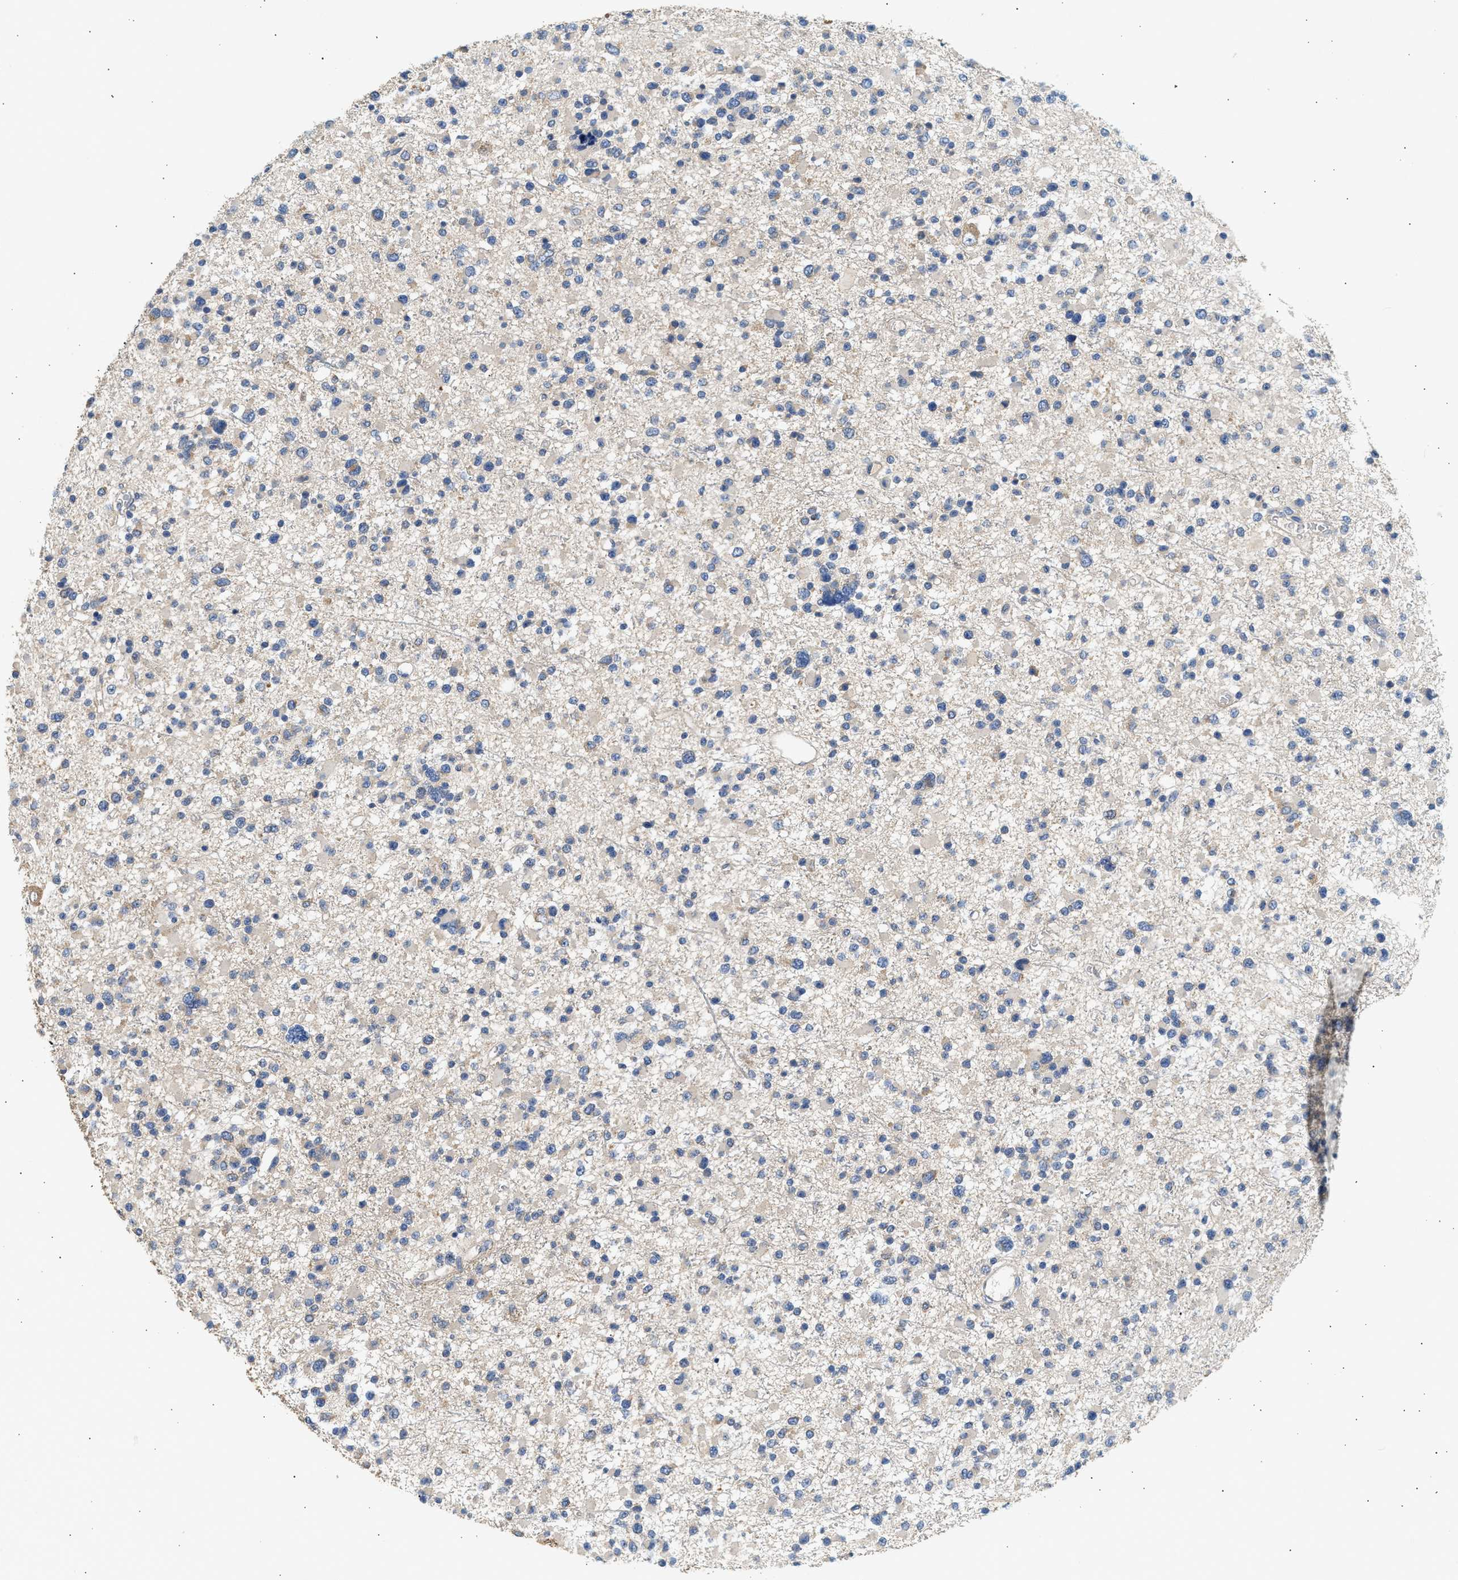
{"staining": {"intensity": "negative", "quantity": "none", "location": "none"}, "tissue": "glioma", "cell_type": "Tumor cells", "image_type": "cancer", "snomed": [{"axis": "morphology", "description": "Glioma, malignant, Low grade"}, {"axis": "topography", "description": "Brain"}], "caption": "Immunohistochemistry (IHC) of glioma exhibits no expression in tumor cells. (Brightfield microscopy of DAB IHC at high magnification).", "gene": "WDR31", "patient": {"sex": "female", "age": 22}}